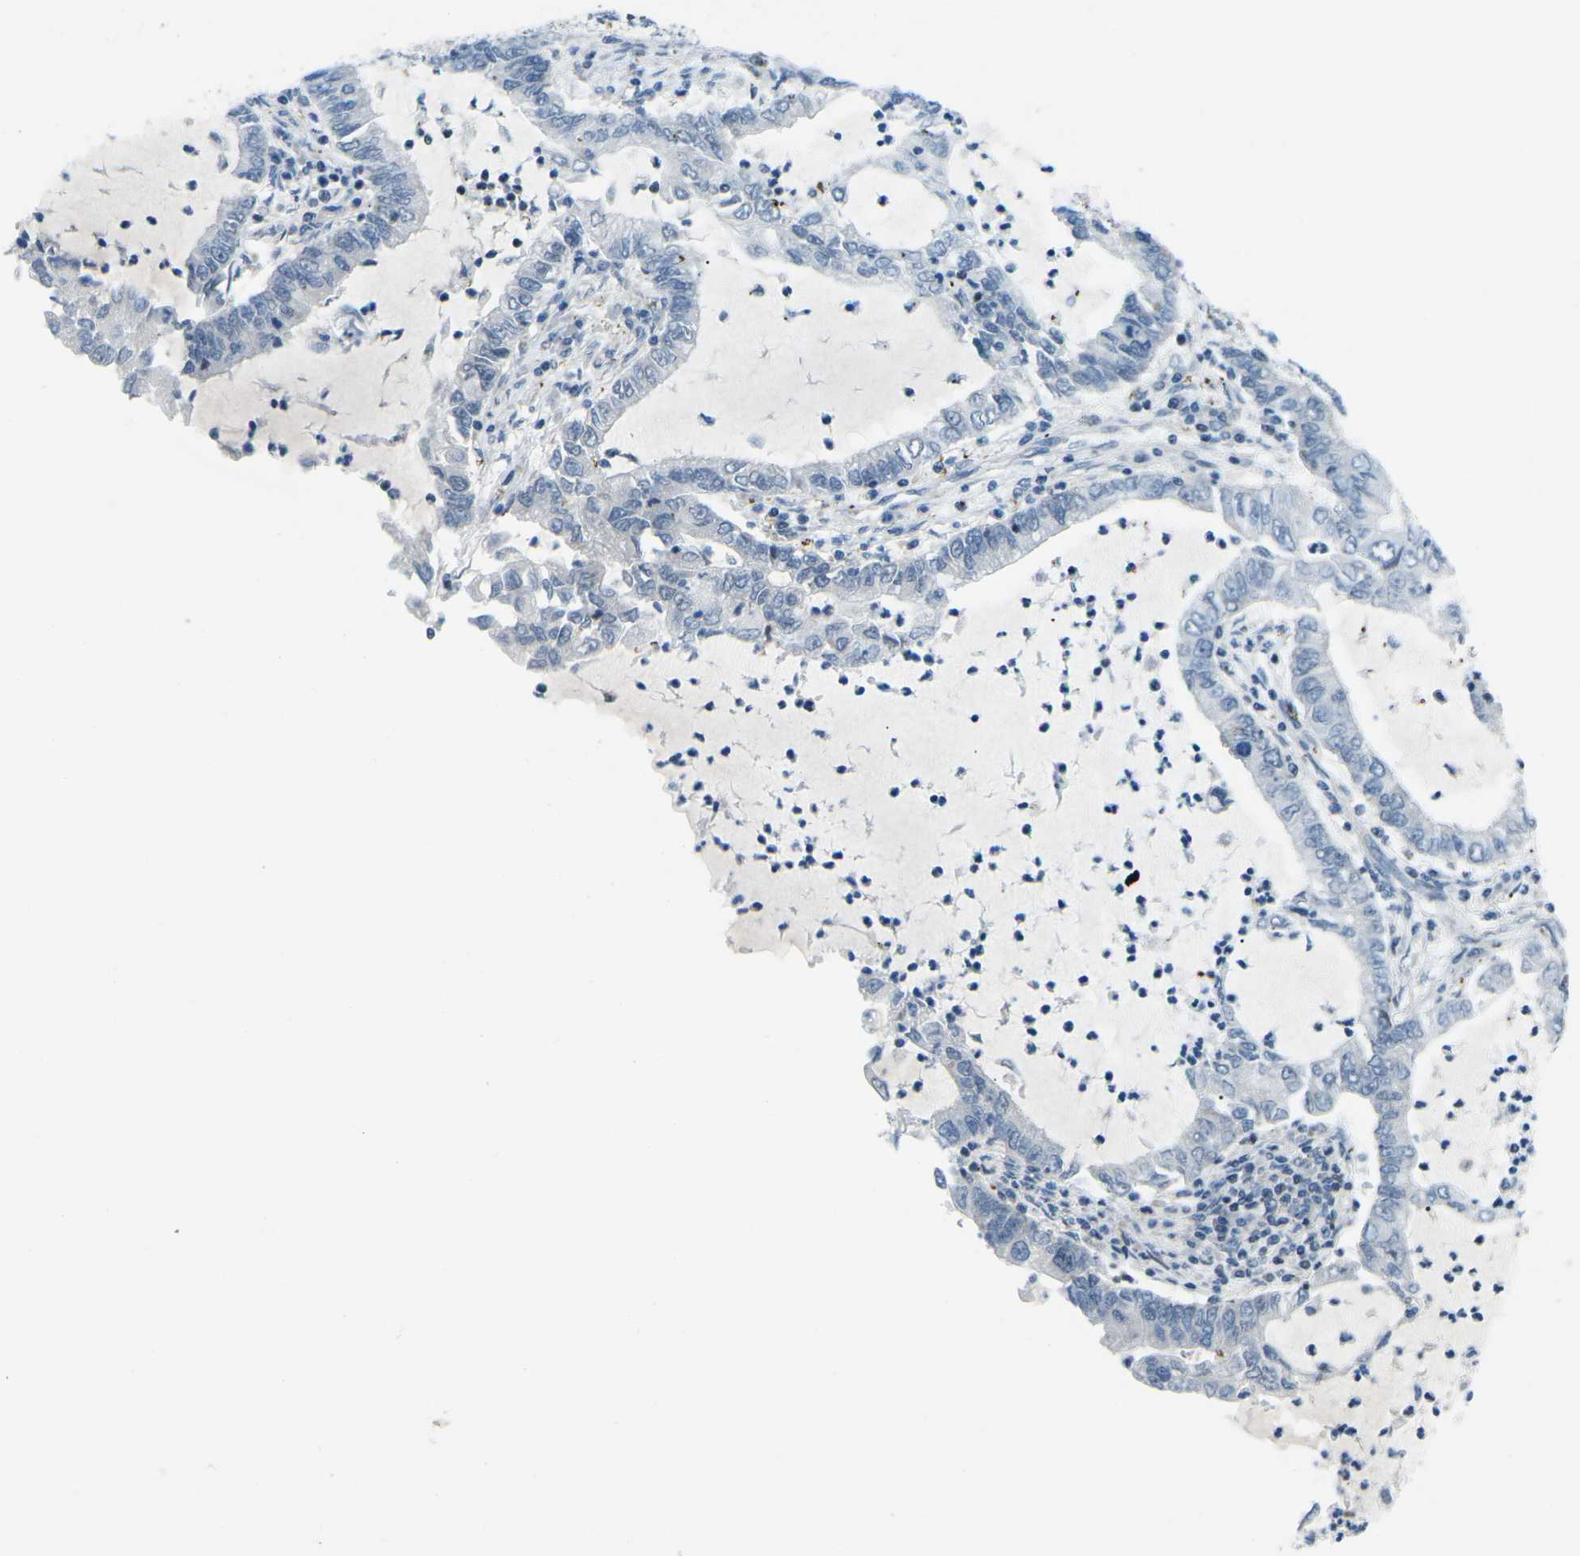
{"staining": {"intensity": "negative", "quantity": "none", "location": "none"}, "tissue": "lung cancer", "cell_type": "Tumor cells", "image_type": "cancer", "snomed": [{"axis": "morphology", "description": "Adenocarcinoma, NOS"}, {"axis": "topography", "description": "Lung"}], "caption": "High power microscopy micrograph of an IHC micrograph of lung adenocarcinoma, revealing no significant positivity in tumor cells.", "gene": "MBNL1", "patient": {"sex": "female", "age": 51}}